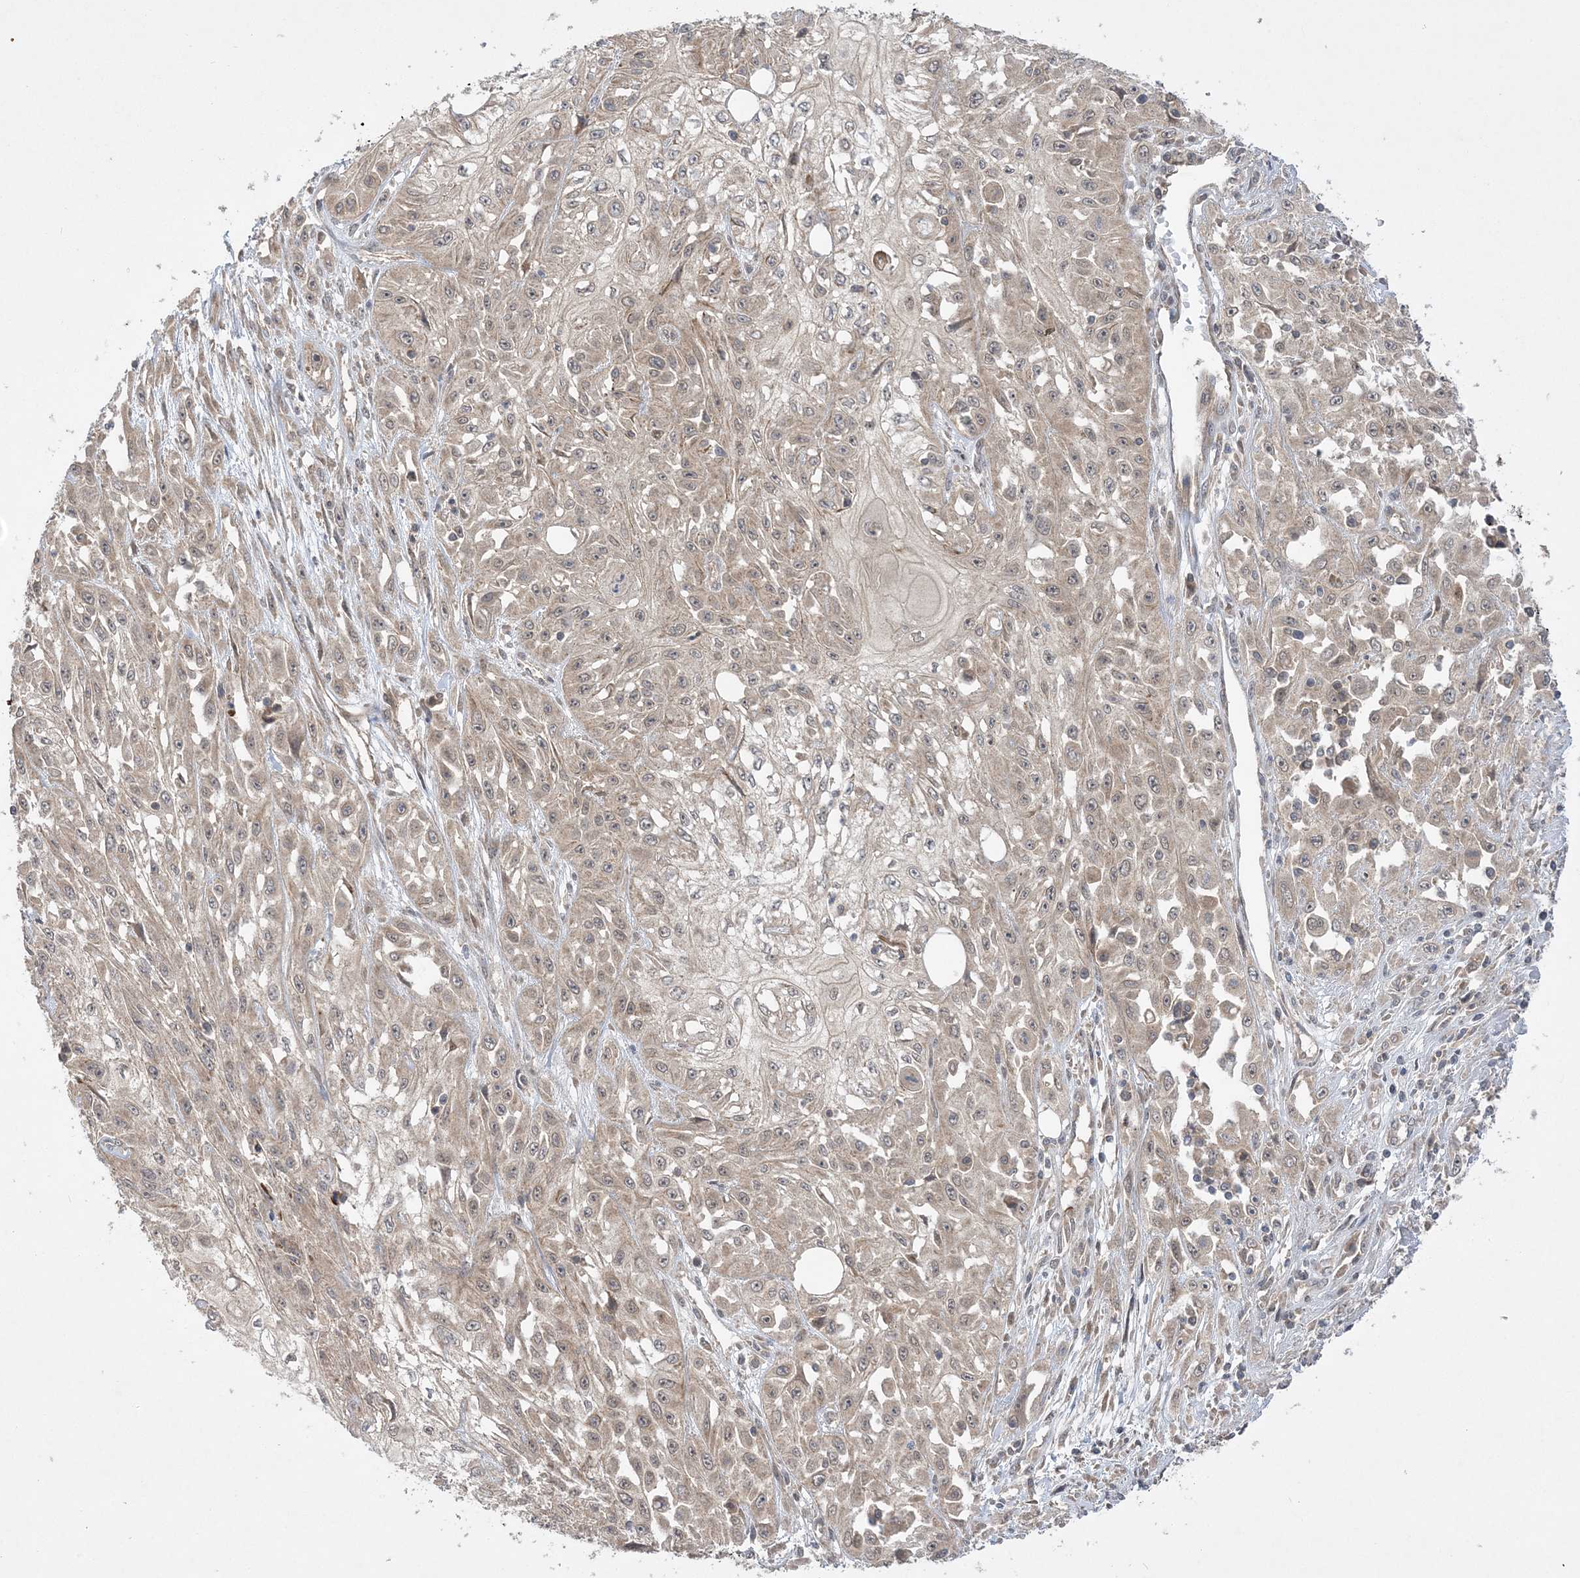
{"staining": {"intensity": "negative", "quantity": "none", "location": "none"}, "tissue": "skin cancer", "cell_type": "Tumor cells", "image_type": "cancer", "snomed": [{"axis": "morphology", "description": "Squamous cell carcinoma, NOS"}, {"axis": "morphology", "description": "Squamous cell carcinoma, metastatic, NOS"}, {"axis": "topography", "description": "Skin"}, {"axis": "topography", "description": "Lymph node"}], "caption": "A high-resolution micrograph shows immunohistochemistry staining of skin cancer (metastatic squamous cell carcinoma), which displays no significant staining in tumor cells. The staining is performed using DAB (3,3'-diaminobenzidine) brown chromogen with nuclei counter-stained in using hematoxylin.", "gene": "MMADHC", "patient": {"sex": "male", "age": 75}}